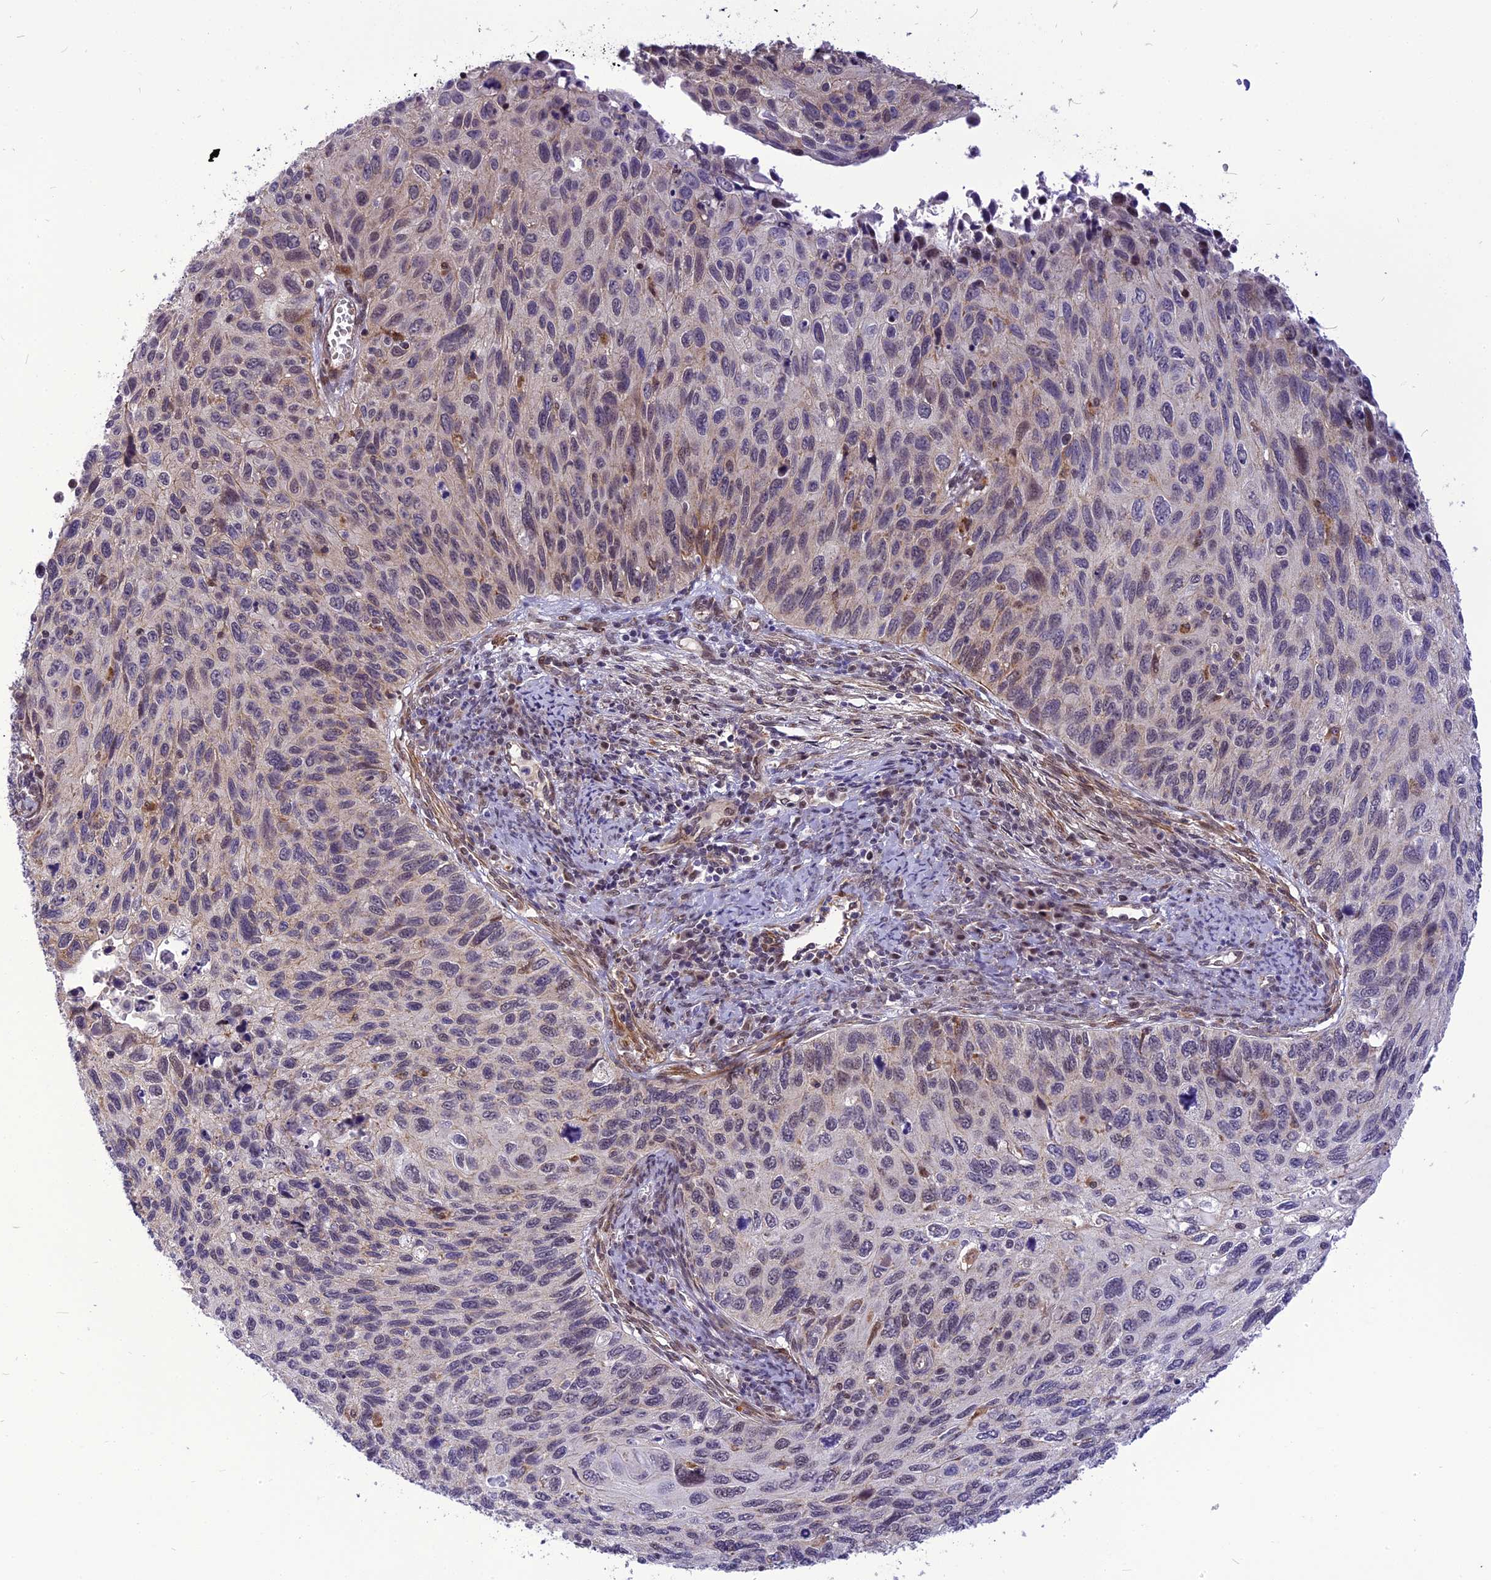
{"staining": {"intensity": "negative", "quantity": "none", "location": "none"}, "tissue": "cervical cancer", "cell_type": "Tumor cells", "image_type": "cancer", "snomed": [{"axis": "morphology", "description": "Squamous cell carcinoma, NOS"}, {"axis": "topography", "description": "Cervix"}], "caption": "This is an IHC image of human cervical cancer (squamous cell carcinoma). There is no expression in tumor cells.", "gene": "CMC1", "patient": {"sex": "female", "age": 70}}